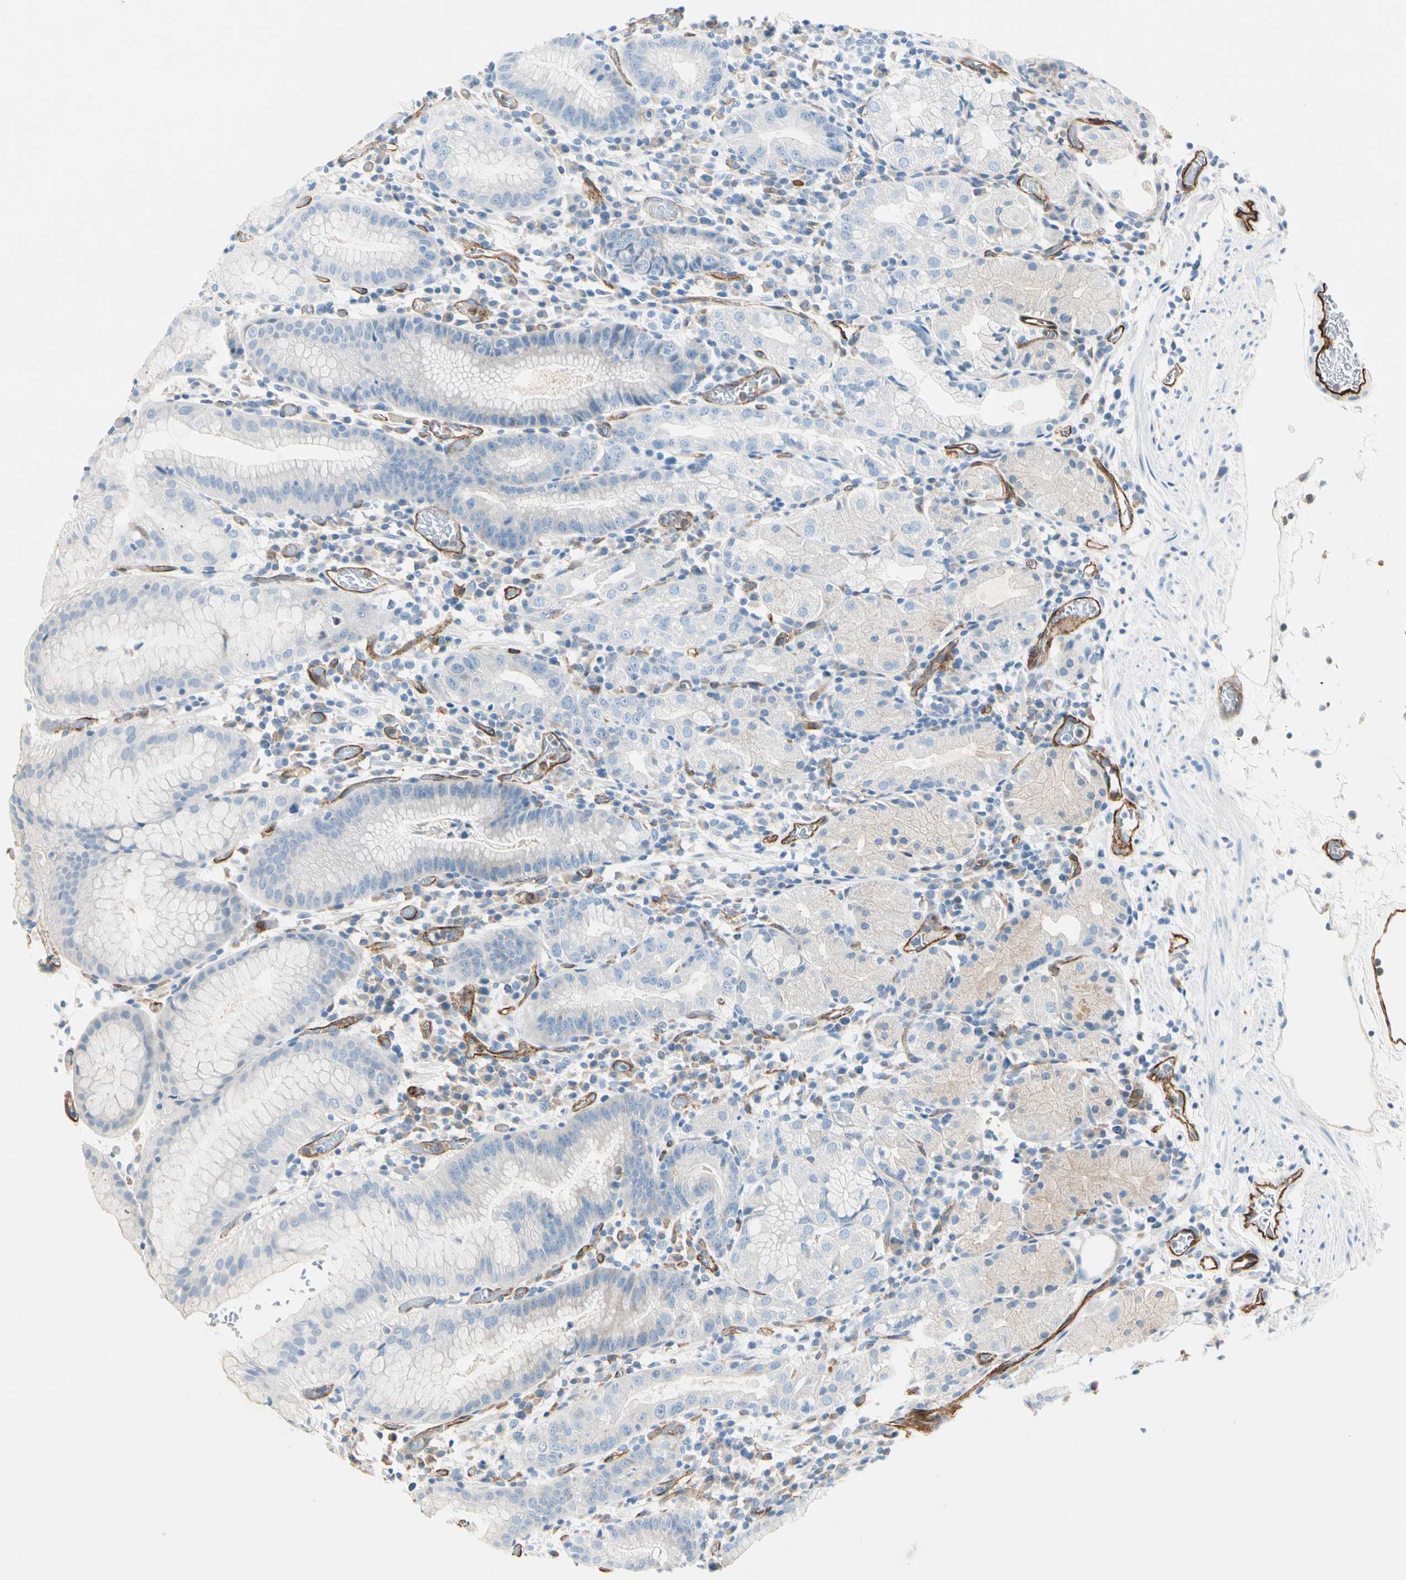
{"staining": {"intensity": "weak", "quantity": "<25%", "location": "cytoplasmic/membranous"}, "tissue": "stomach", "cell_type": "Glandular cells", "image_type": "normal", "snomed": [{"axis": "morphology", "description": "Normal tissue, NOS"}, {"axis": "topography", "description": "Stomach"}, {"axis": "topography", "description": "Stomach, lower"}], "caption": "Photomicrograph shows no protein positivity in glandular cells of benign stomach. The staining was performed using DAB (3,3'-diaminobenzidine) to visualize the protein expression in brown, while the nuclei were stained in blue with hematoxylin (Magnification: 20x).", "gene": "CD93", "patient": {"sex": "female", "age": 75}}